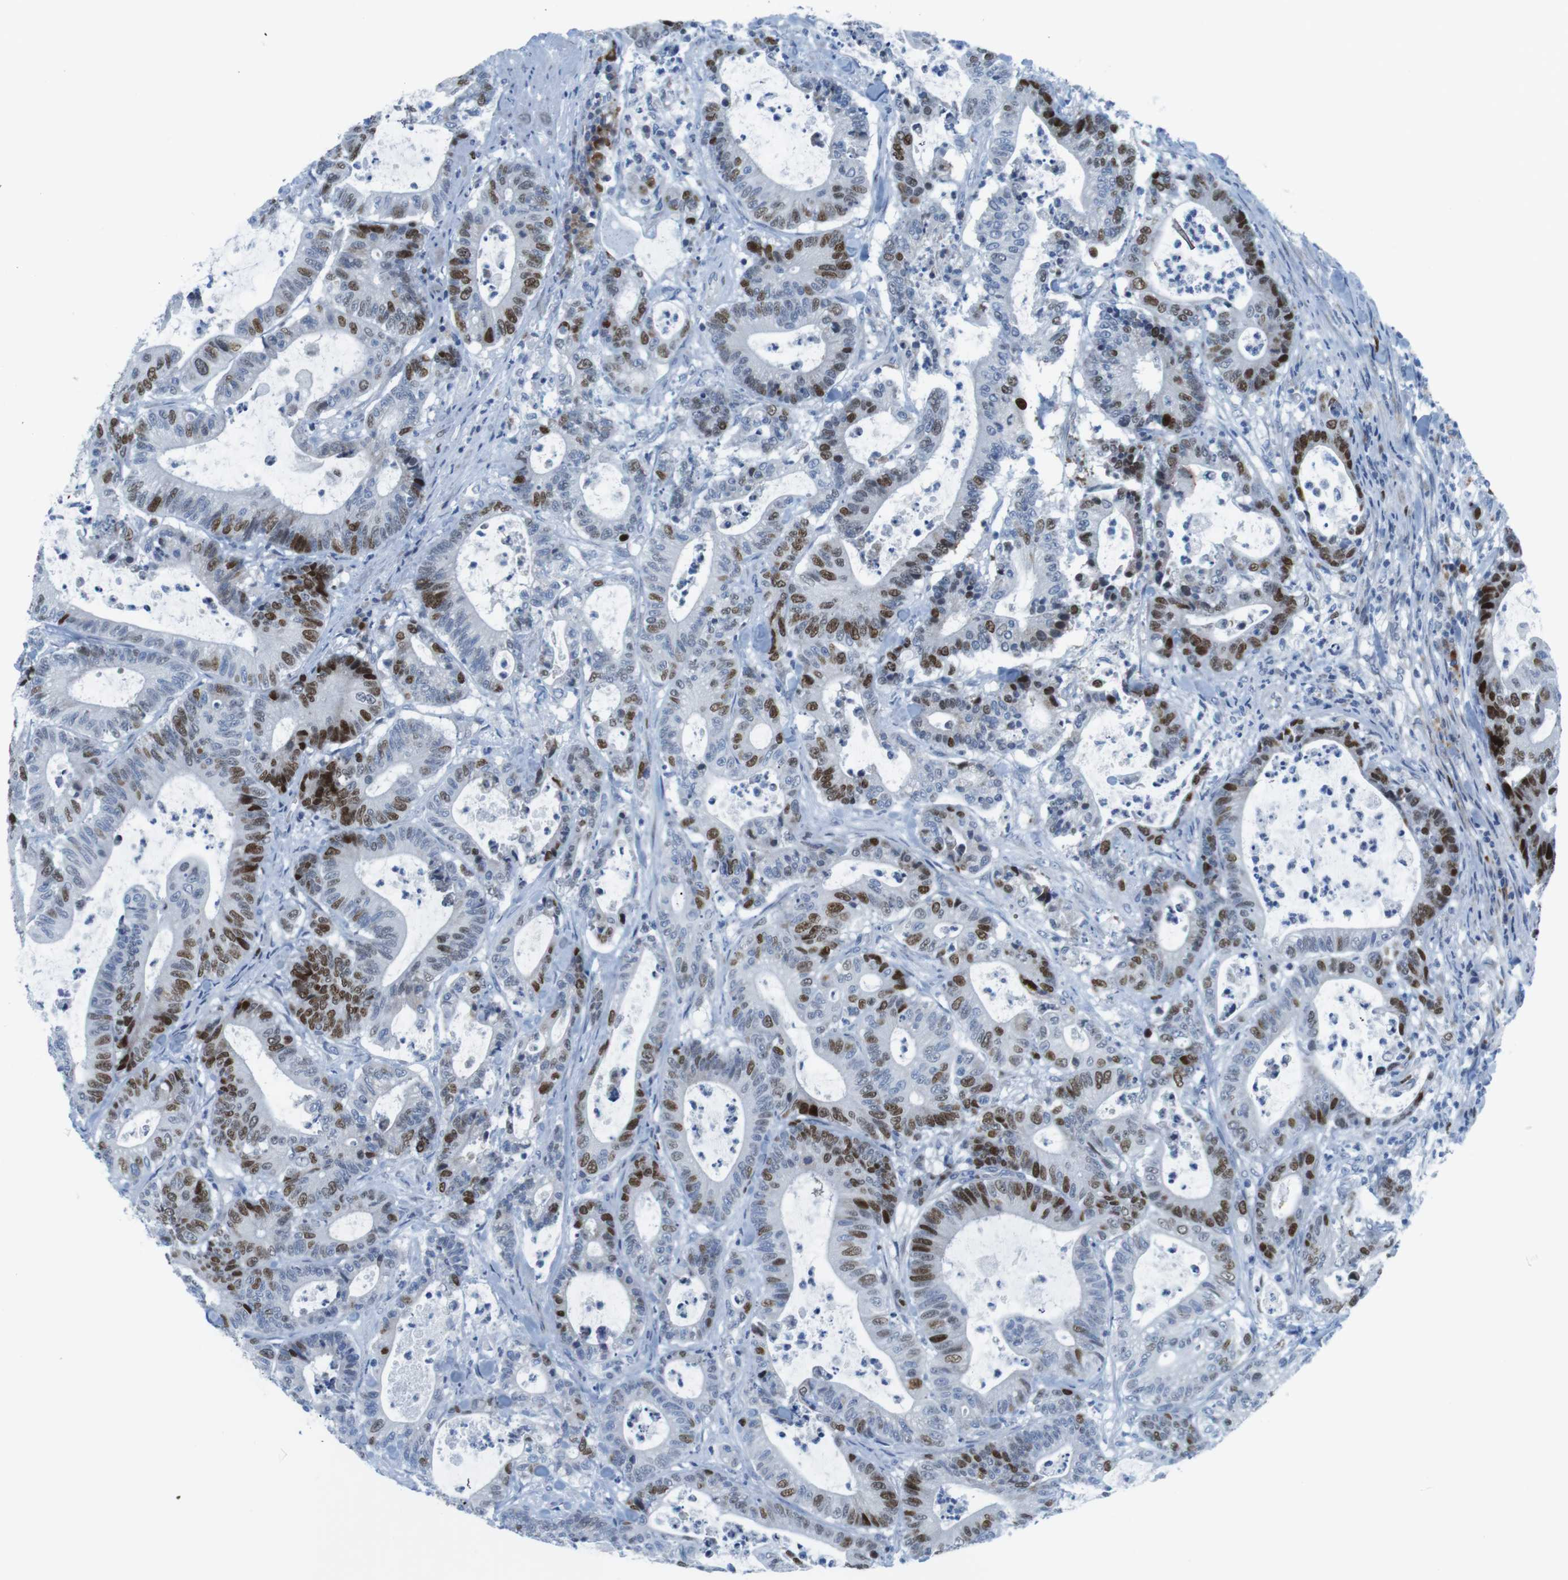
{"staining": {"intensity": "strong", "quantity": "25%-75%", "location": "nuclear"}, "tissue": "colorectal cancer", "cell_type": "Tumor cells", "image_type": "cancer", "snomed": [{"axis": "morphology", "description": "Adenocarcinoma, NOS"}, {"axis": "topography", "description": "Colon"}], "caption": "Immunohistochemistry of human colorectal adenocarcinoma shows high levels of strong nuclear staining in about 25%-75% of tumor cells.", "gene": "CHAF1A", "patient": {"sex": "female", "age": 84}}